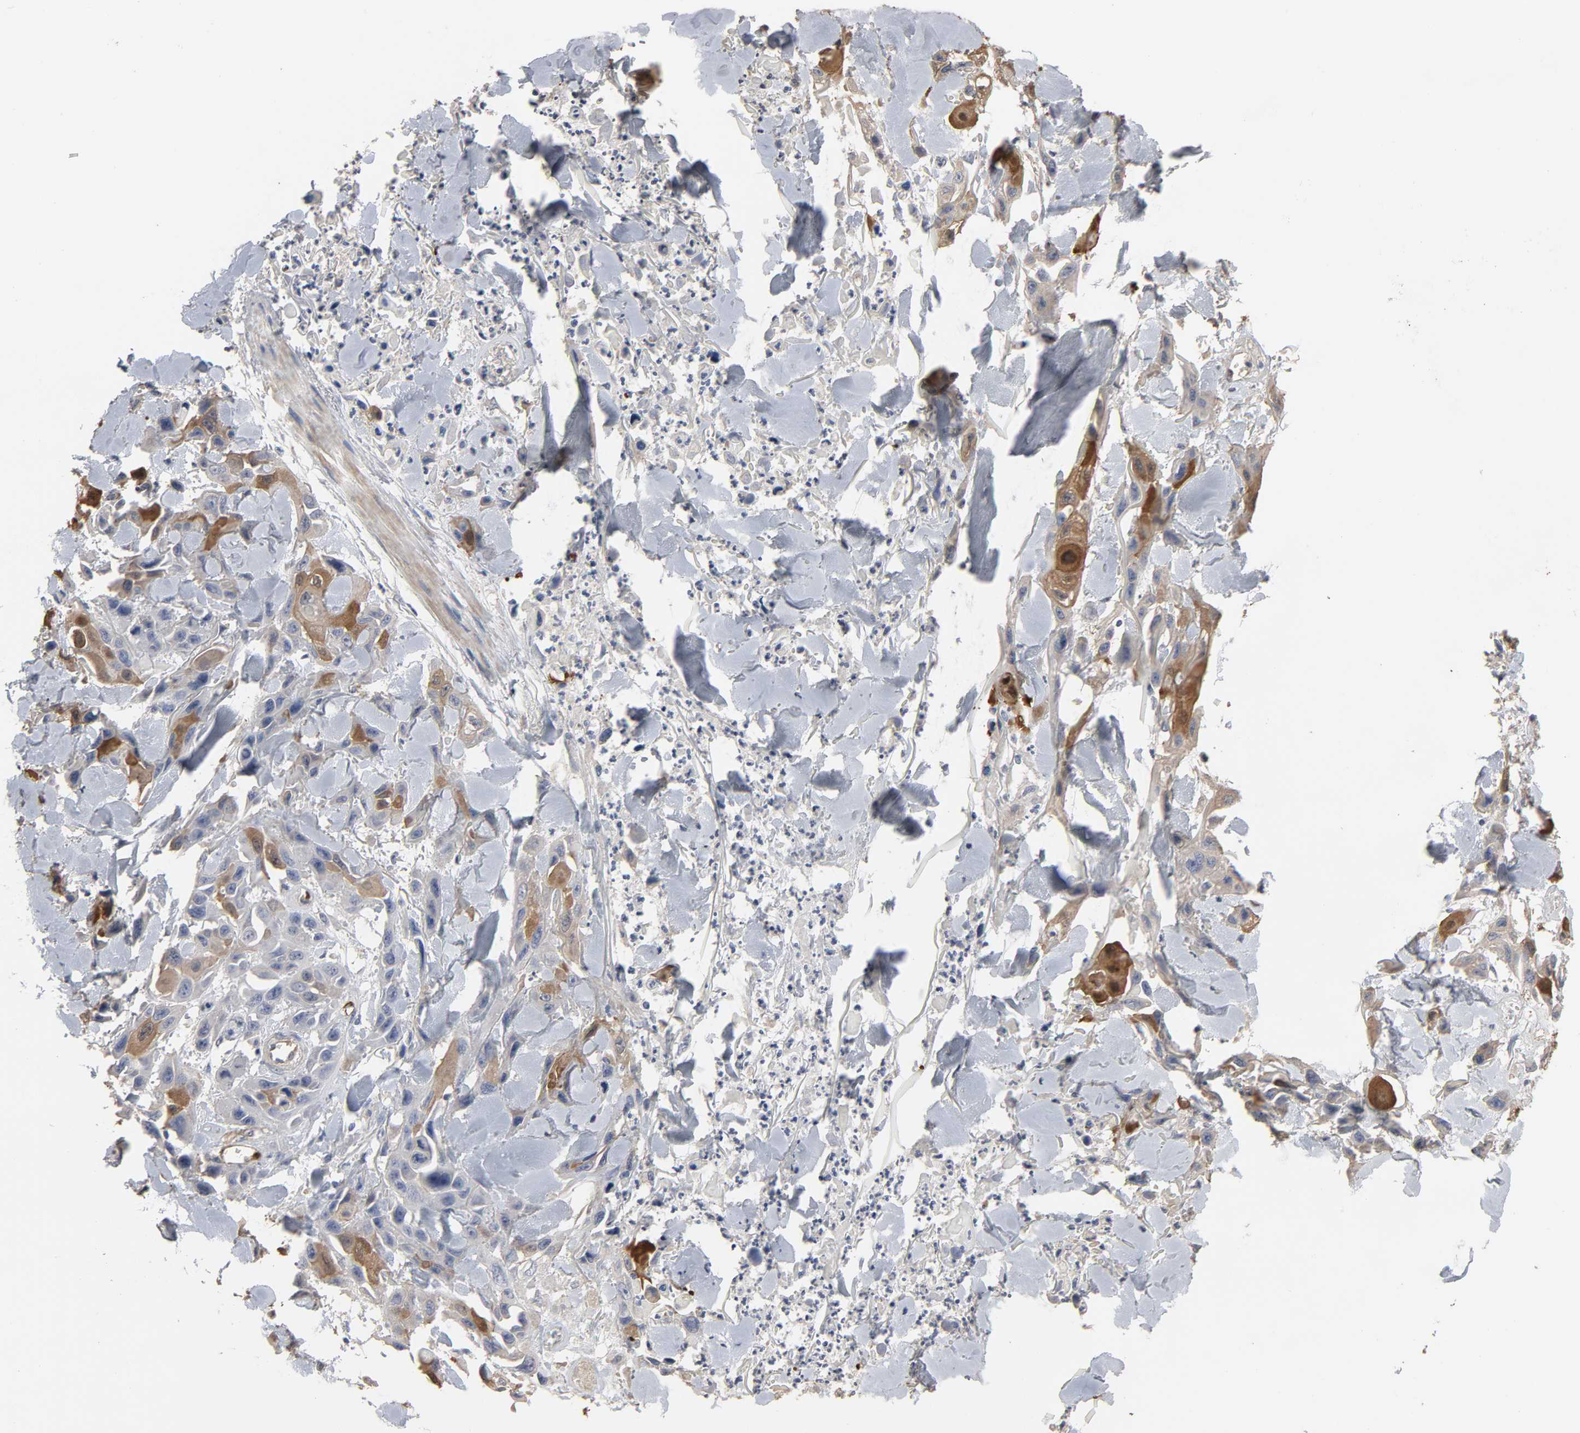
{"staining": {"intensity": "strong", "quantity": "25%-75%", "location": "cytoplasmic/membranous,nuclear"}, "tissue": "skin cancer", "cell_type": "Tumor cells", "image_type": "cancer", "snomed": [{"axis": "morphology", "description": "Squamous cell carcinoma, NOS"}, {"axis": "topography", "description": "Skin"}, {"axis": "topography", "description": "Anal"}], "caption": "This photomicrograph shows immunohistochemistry staining of skin cancer, with high strong cytoplasmic/membranous and nuclear staining in about 25%-75% of tumor cells.", "gene": "KDR", "patient": {"sex": "female", "age": 55}}